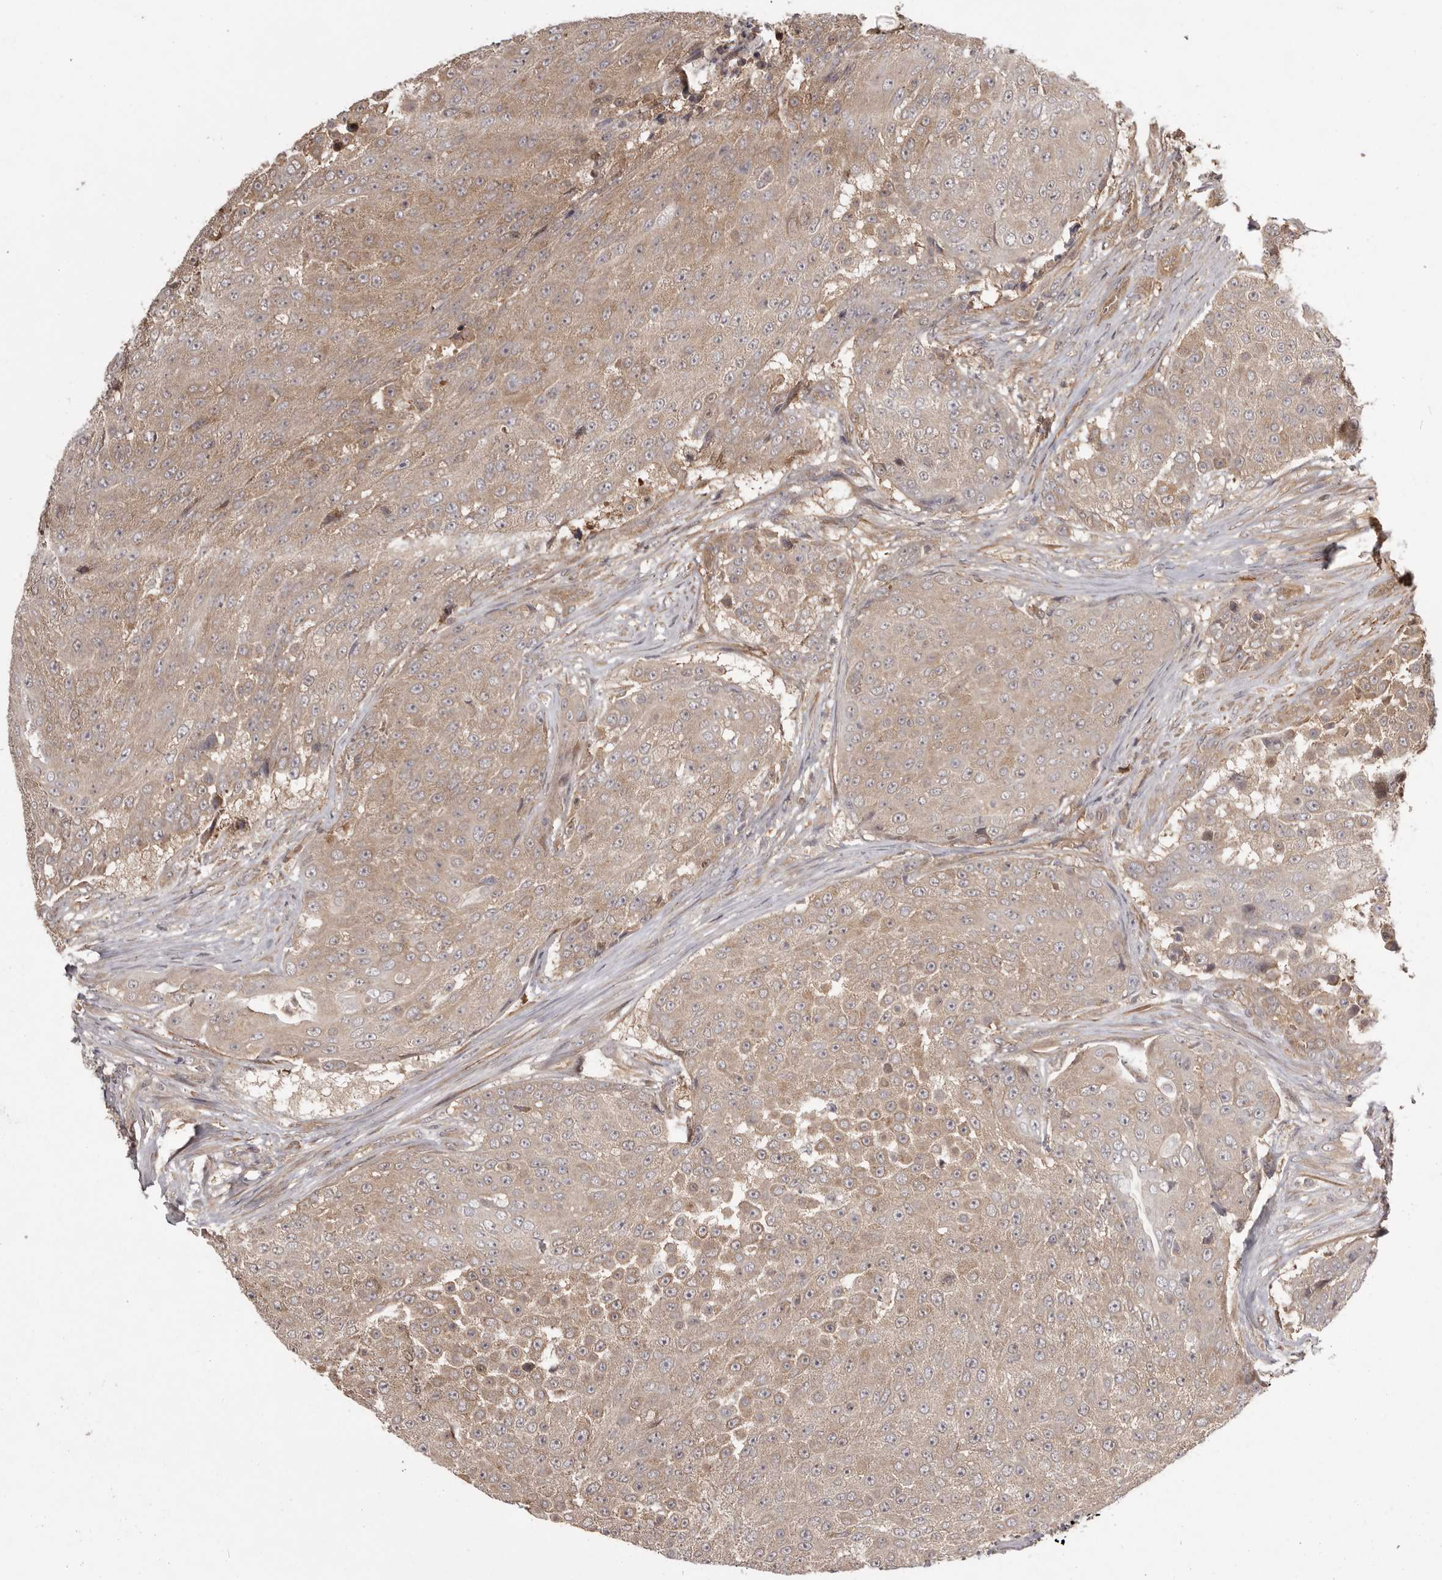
{"staining": {"intensity": "moderate", "quantity": ">75%", "location": "cytoplasmic/membranous"}, "tissue": "urothelial cancer", "cell_type": "Tumor cells", "image_type": "cancer", "snomed": [{"axis": "morphology", "description": "Urothelial carcinoma, High grade"}, {"axis": "topography", "description": "Urinary bladder"}], "caption": "Tumor cells exhibit moderate cytoplasmic/membranous expression in about >75% of cells in high-grade urothelial carcinoma. The staining is performed using DAB (3,3'-diaminobenzidine) brown chromogen to label protein expression. The nuclei are counter-stained blue using hematoxylin.", "gene": "NFKBIA", "patient": {"sex": "female", "age": 63}}